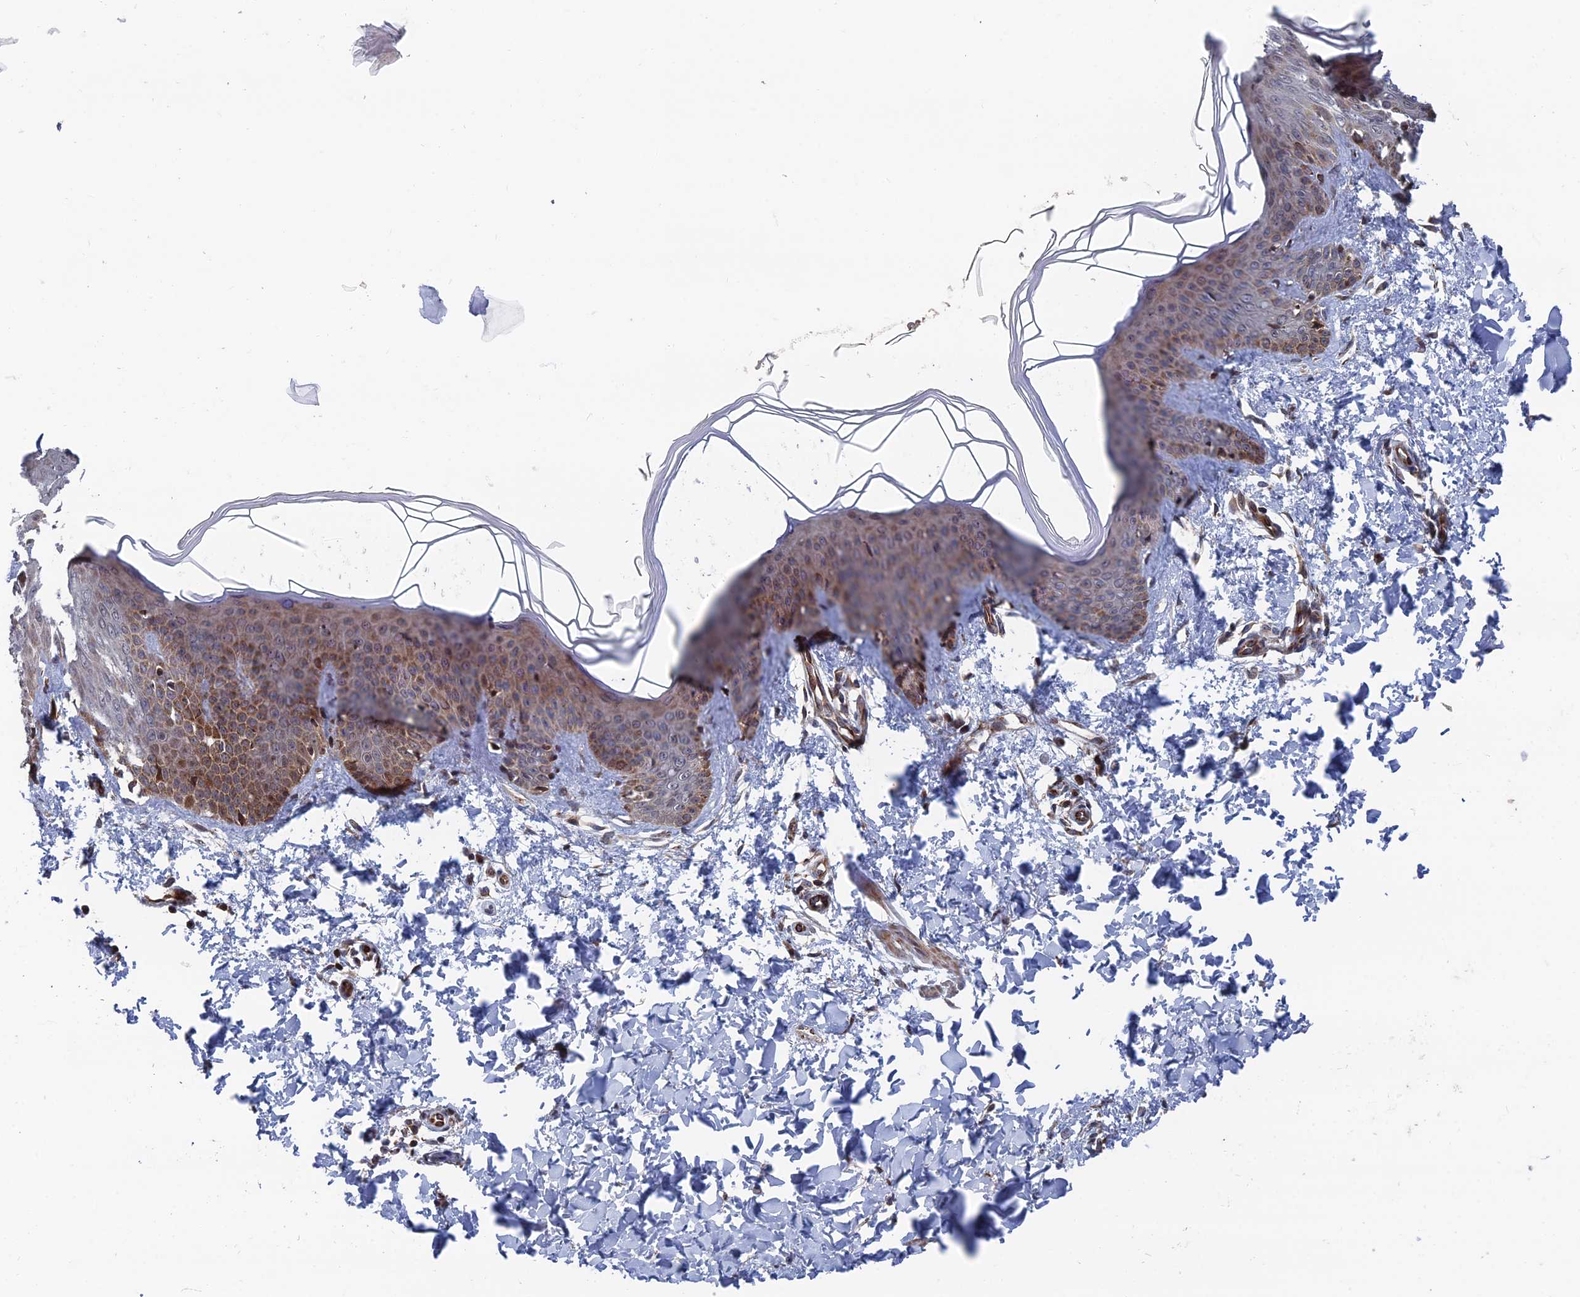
{"staining": {"intensity": "moderate", "quantity": ">75%", "location": "cytoplasmic/membranous"}, "tissue": "skin", "cell_type": "Fibroblasts", "image_type": "normal", "snomed": [{"axis": "morphology", "description": "Normal tissue, NOS"}, {"axis": "topography", "description": "Skin"}], "caption": "High-power microscopy captured an immunohistochemistry histopathology image of benign skin, revealing moderate cytoplasmic/membranous expression in about >75% of fibroblasts.", "gene": "GTF2IRD1", "patient": {"sex": "male", "age": 36}}